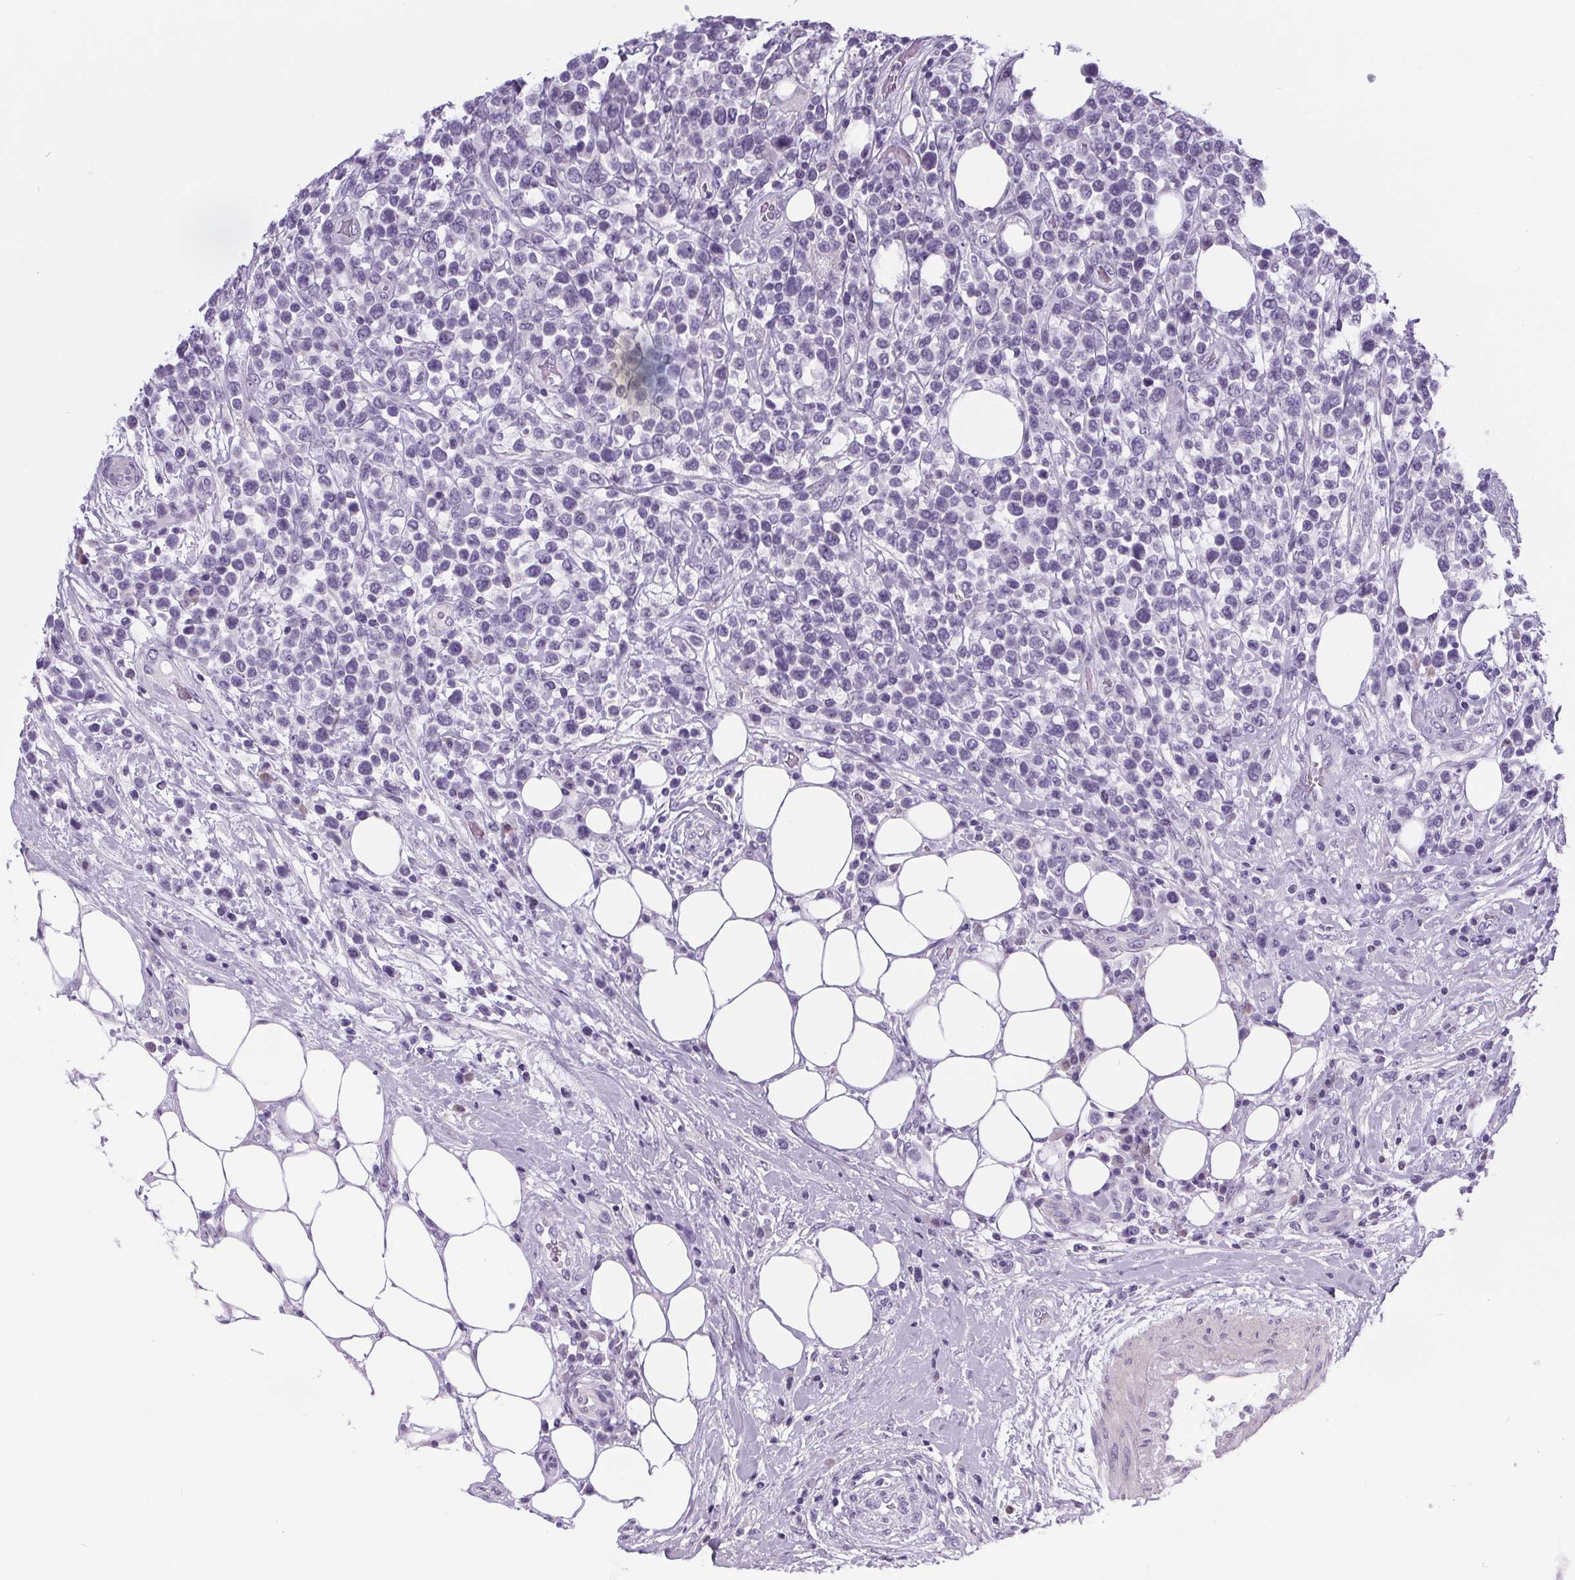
{"staining": {"intensity": "negative", "quantity": "none", "location": "none"}, "tissue": "lymphoma", "cell_type": "Tumor cells", "image_type": "cancer", "snomed": [{"axis": "morphology", "description": "Malignant lymphoma, non-Hodgkin's type, High grade"}, {"axis": "topography", "description": "Soft tissue"}], "caption": "Immunohistochemical staining of human lymphoma exhibits no significant expression in tumor cells.", "gene": "ELAVL2", "patient": {"sex": "female", "age": 56}}